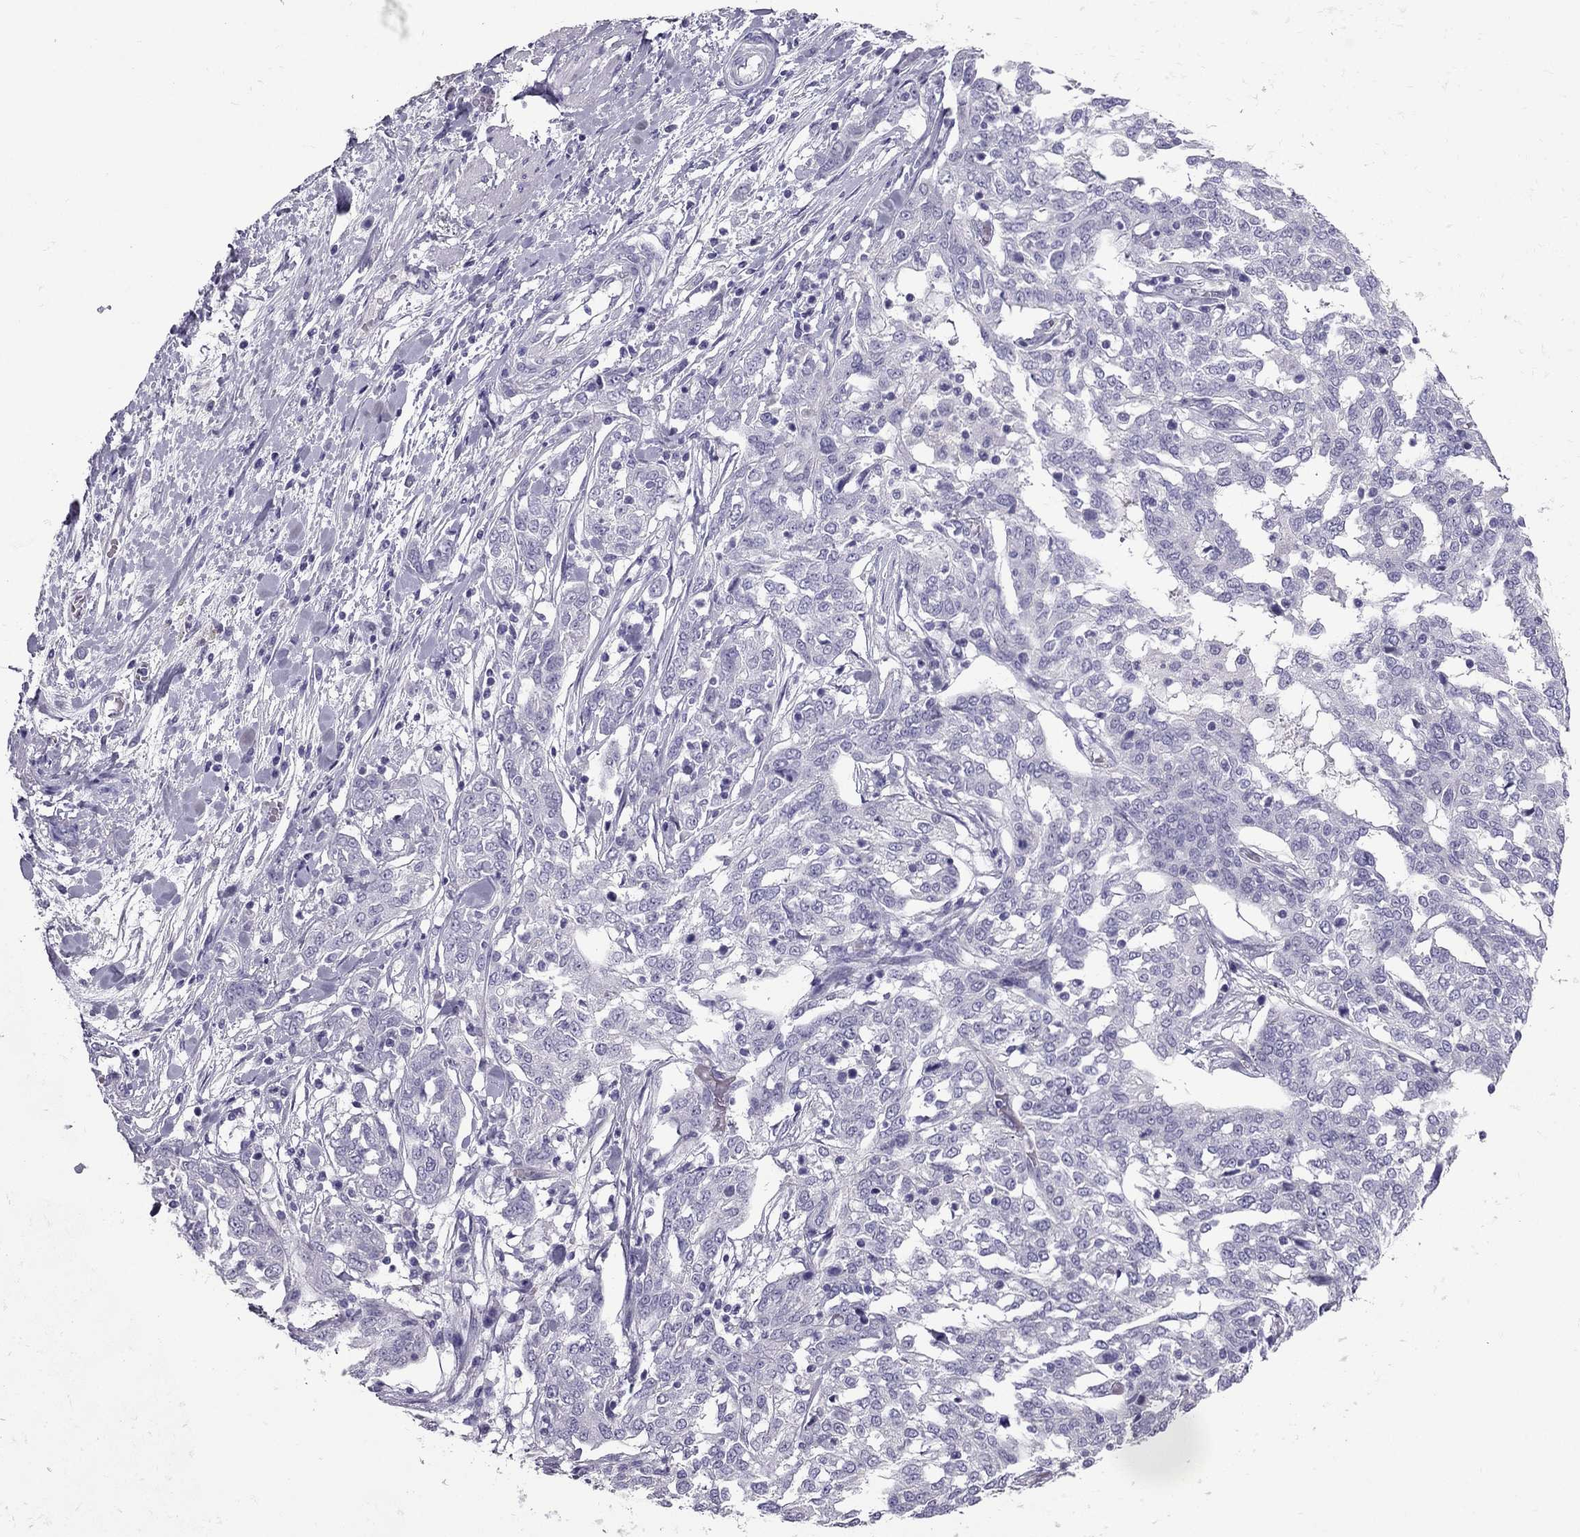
{"staining": {"intensity": "negative", "quantity": "none", "location": "none"}, "tissue": "ovarian cancer", "cell_type": "Tumor cells", "image_type": "cancer", "snomed": [{"axis": "morphology", "description": "Cystadenocarcinoma, serous, NOS"}, {"axis": "topography", "description": "Ovary"}], "caption": "Serous cystadenocarcinoma (ovarian) was stained to show a protein in brown. There is no significant expression in tumor cells. (IHC, brightfield microscopy, high magnification).", "gene": "PDE6A", "patient": {"sex": "female", "age": 67}}